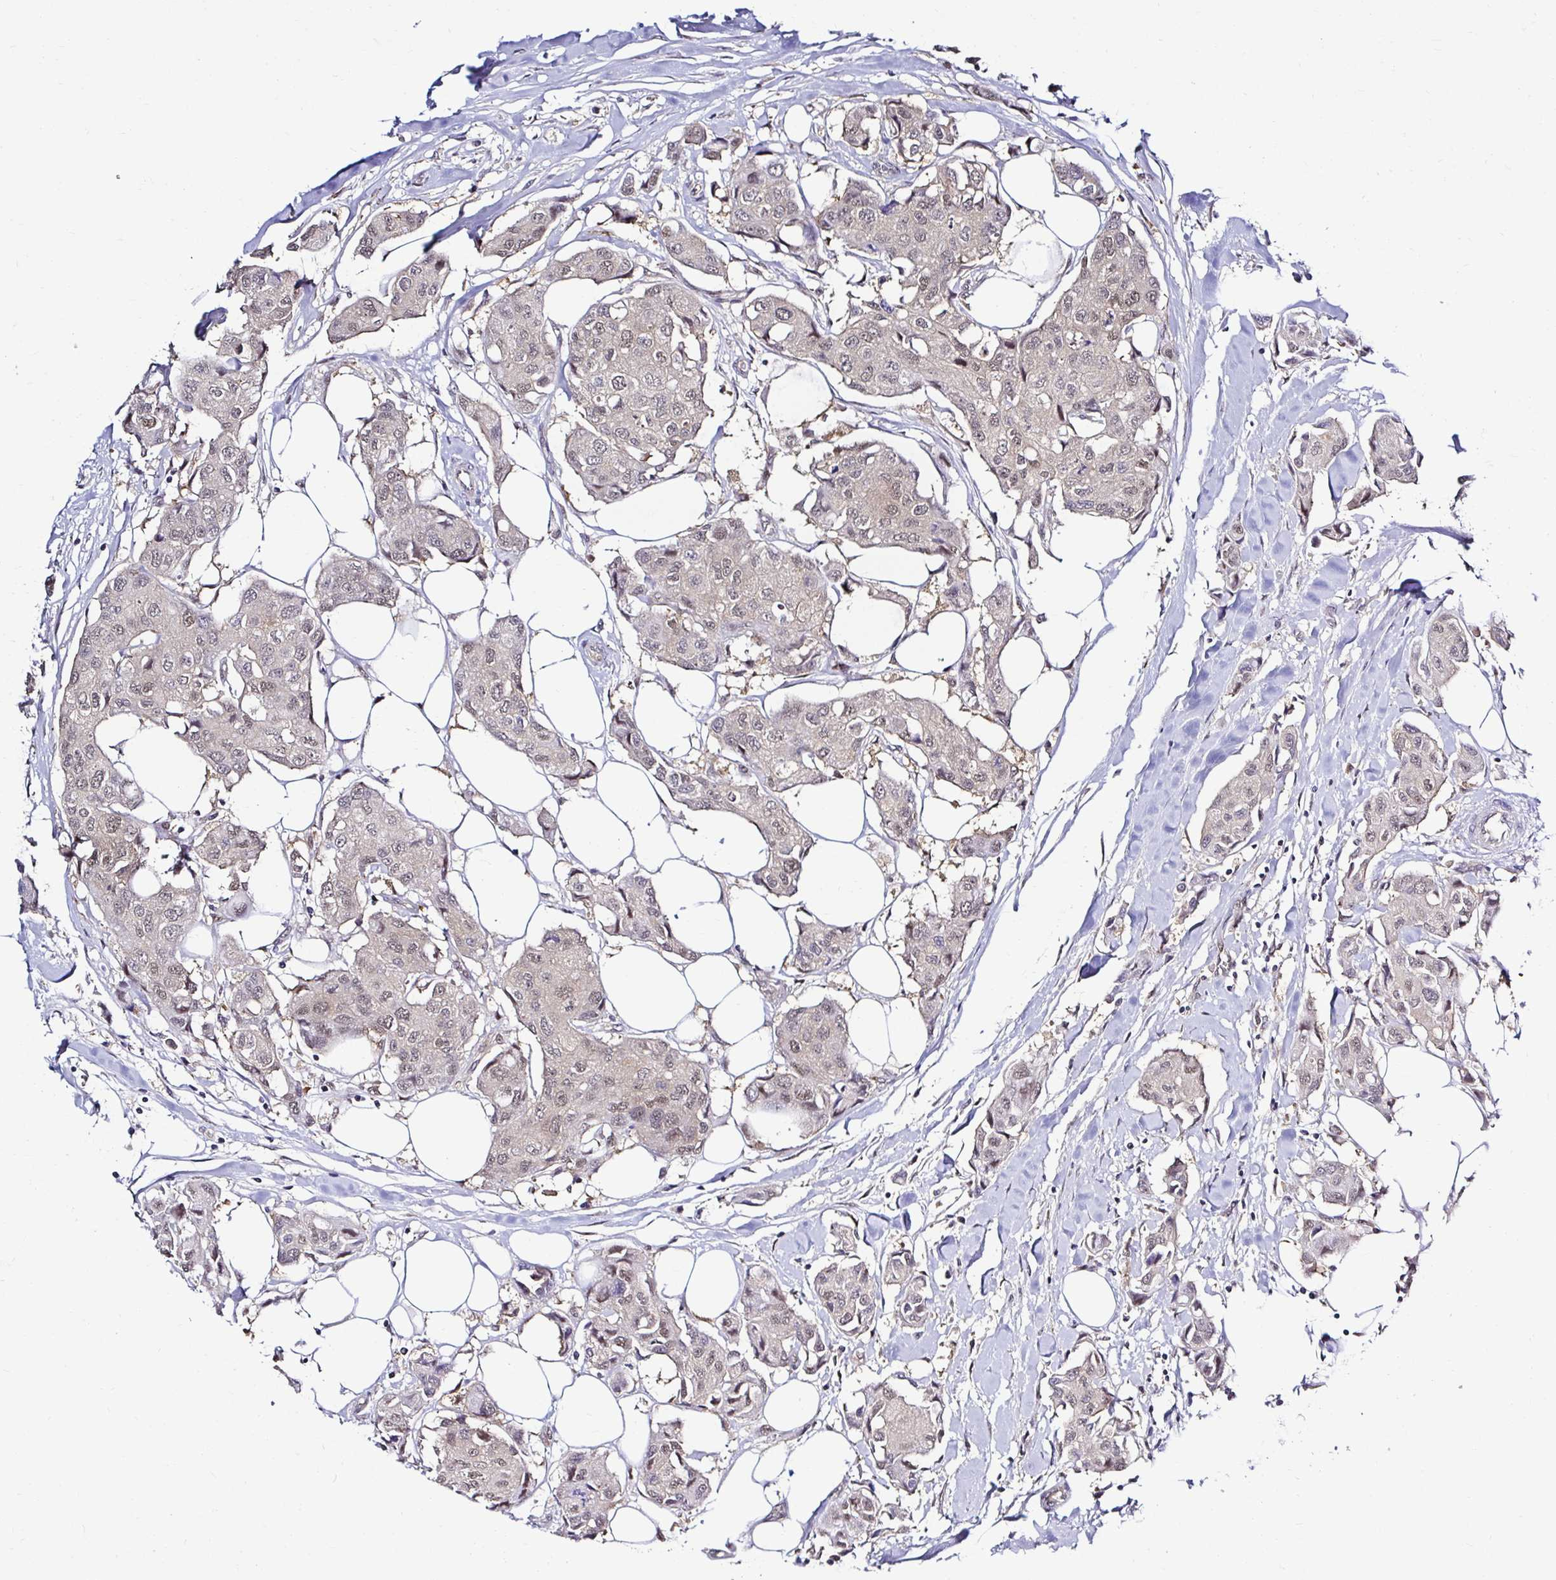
{"staining": {"intensity": "weak", "quantity": ">75%", "location": "nuclear"}, "tissue": "breast cancer", "cell_type": "Tumor cells", "image_type": "cancer", "snomed": [{"axis": "morphology", "description": "Duct carcinoma"}, {"axis": "topography", "description": "Breast"}, {"axis": "topography", "description": "Lymph node"}], "caption": "Breast cancer tissue demonstrates weak nuclear positivity in approximately >75% of tumor cells, visualized by immunohistochemistry. The protein is shown in brown color, while the nuclei are stained blue.", "gene": "PSMD3", "patient": {"sex": "female", "age": 80}}